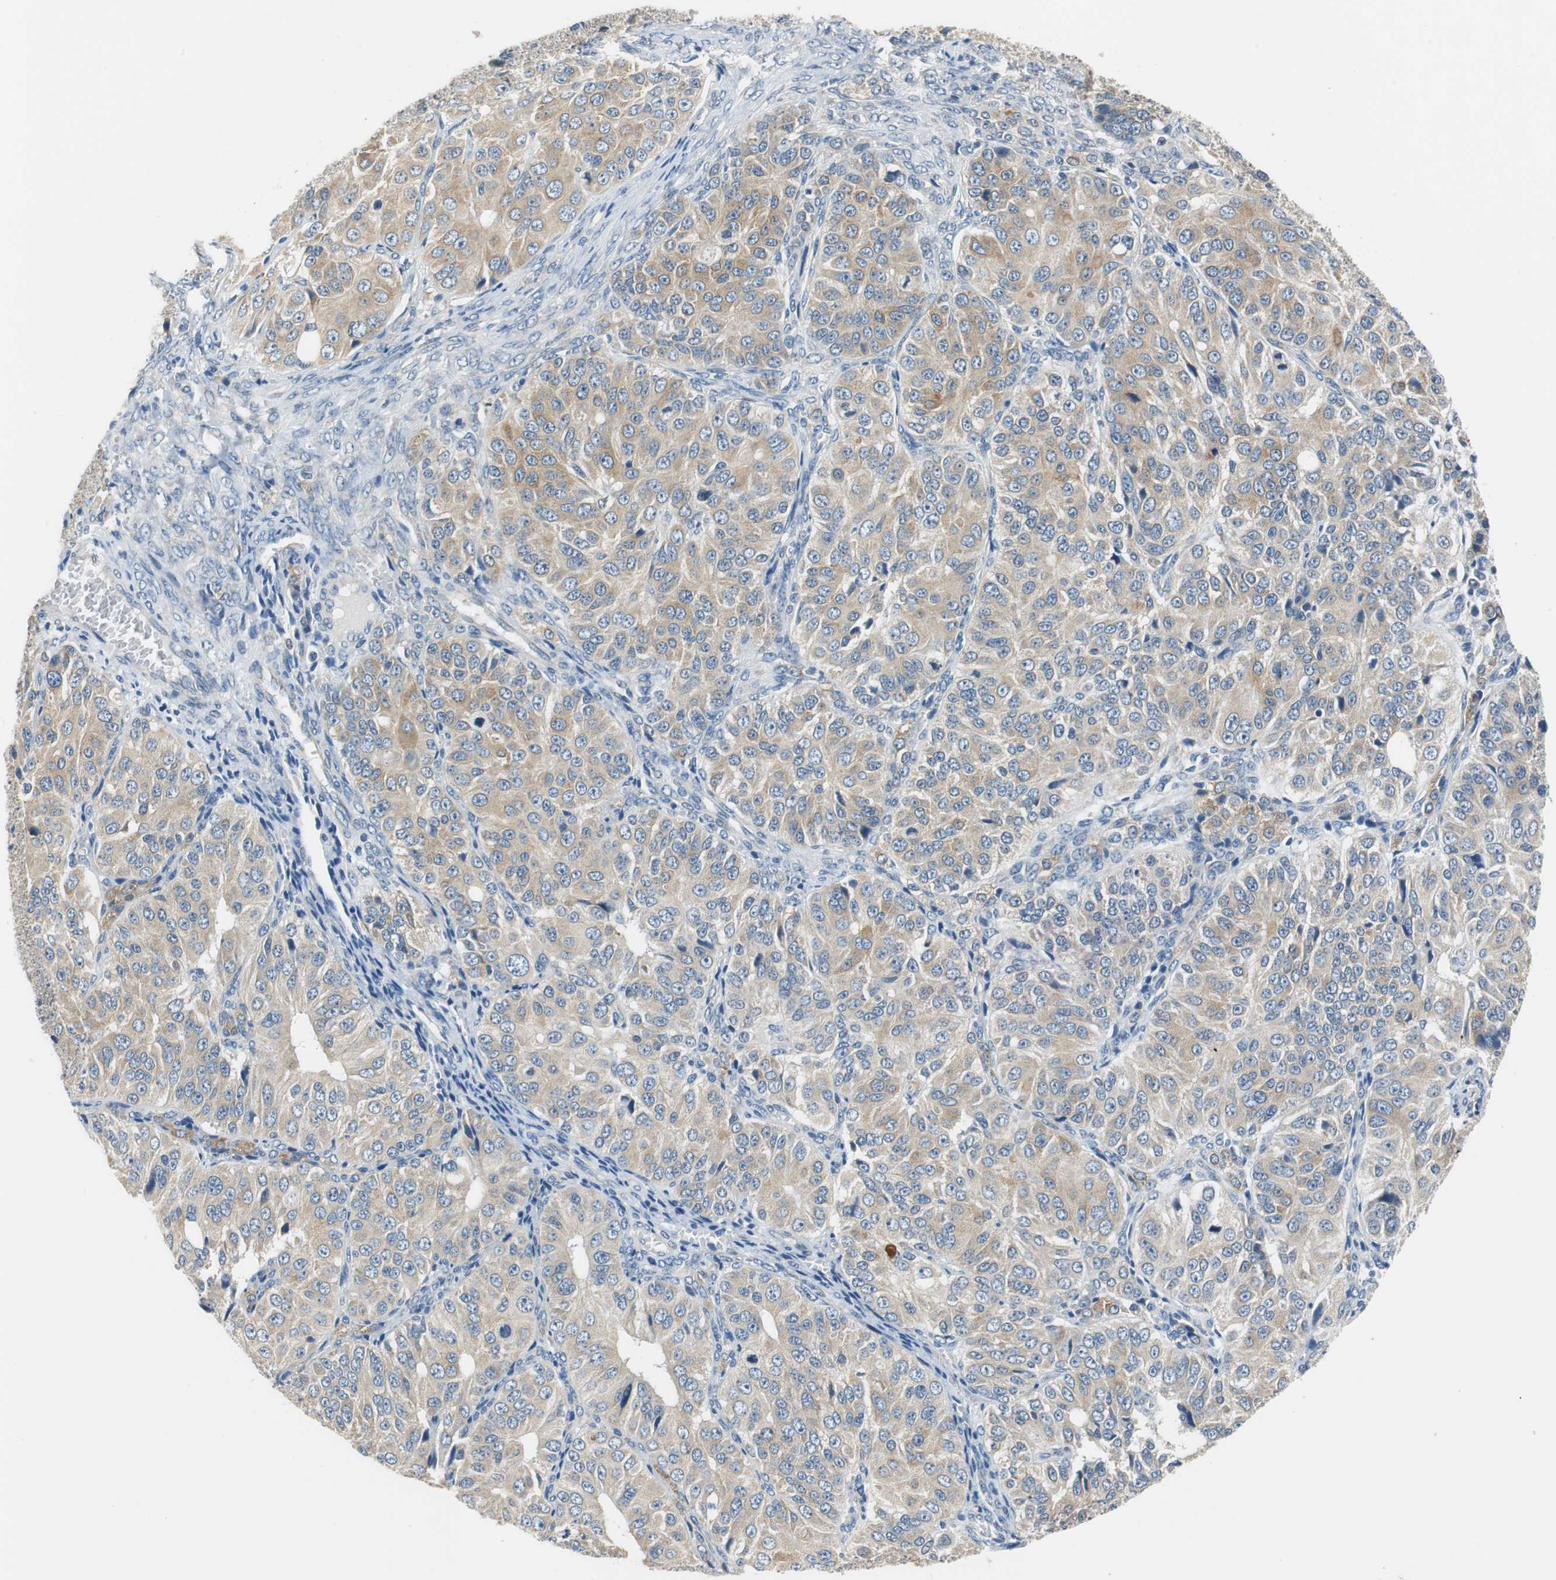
{"staining": {"intensity": "weak", "quantity": ">75%", "location": "cytoplasmic/membranous"}, "tissue": "ovarian cancer", "cell_type": "Tumor cells", "image_type": "cancer", "snomed": [{"axis": "morphology", "description": "Carcinoma, endometroid"}, {"axis": "topography", "description": "Ovary"}], "caption": "Ovarian cancer was stained to show a protein in brown. There is low levels of weak cytoplasmic/membranous expression in about >75% of tumor cells.", "gene": "FADS2", "patient": {"sex": "female", "age": 51}}